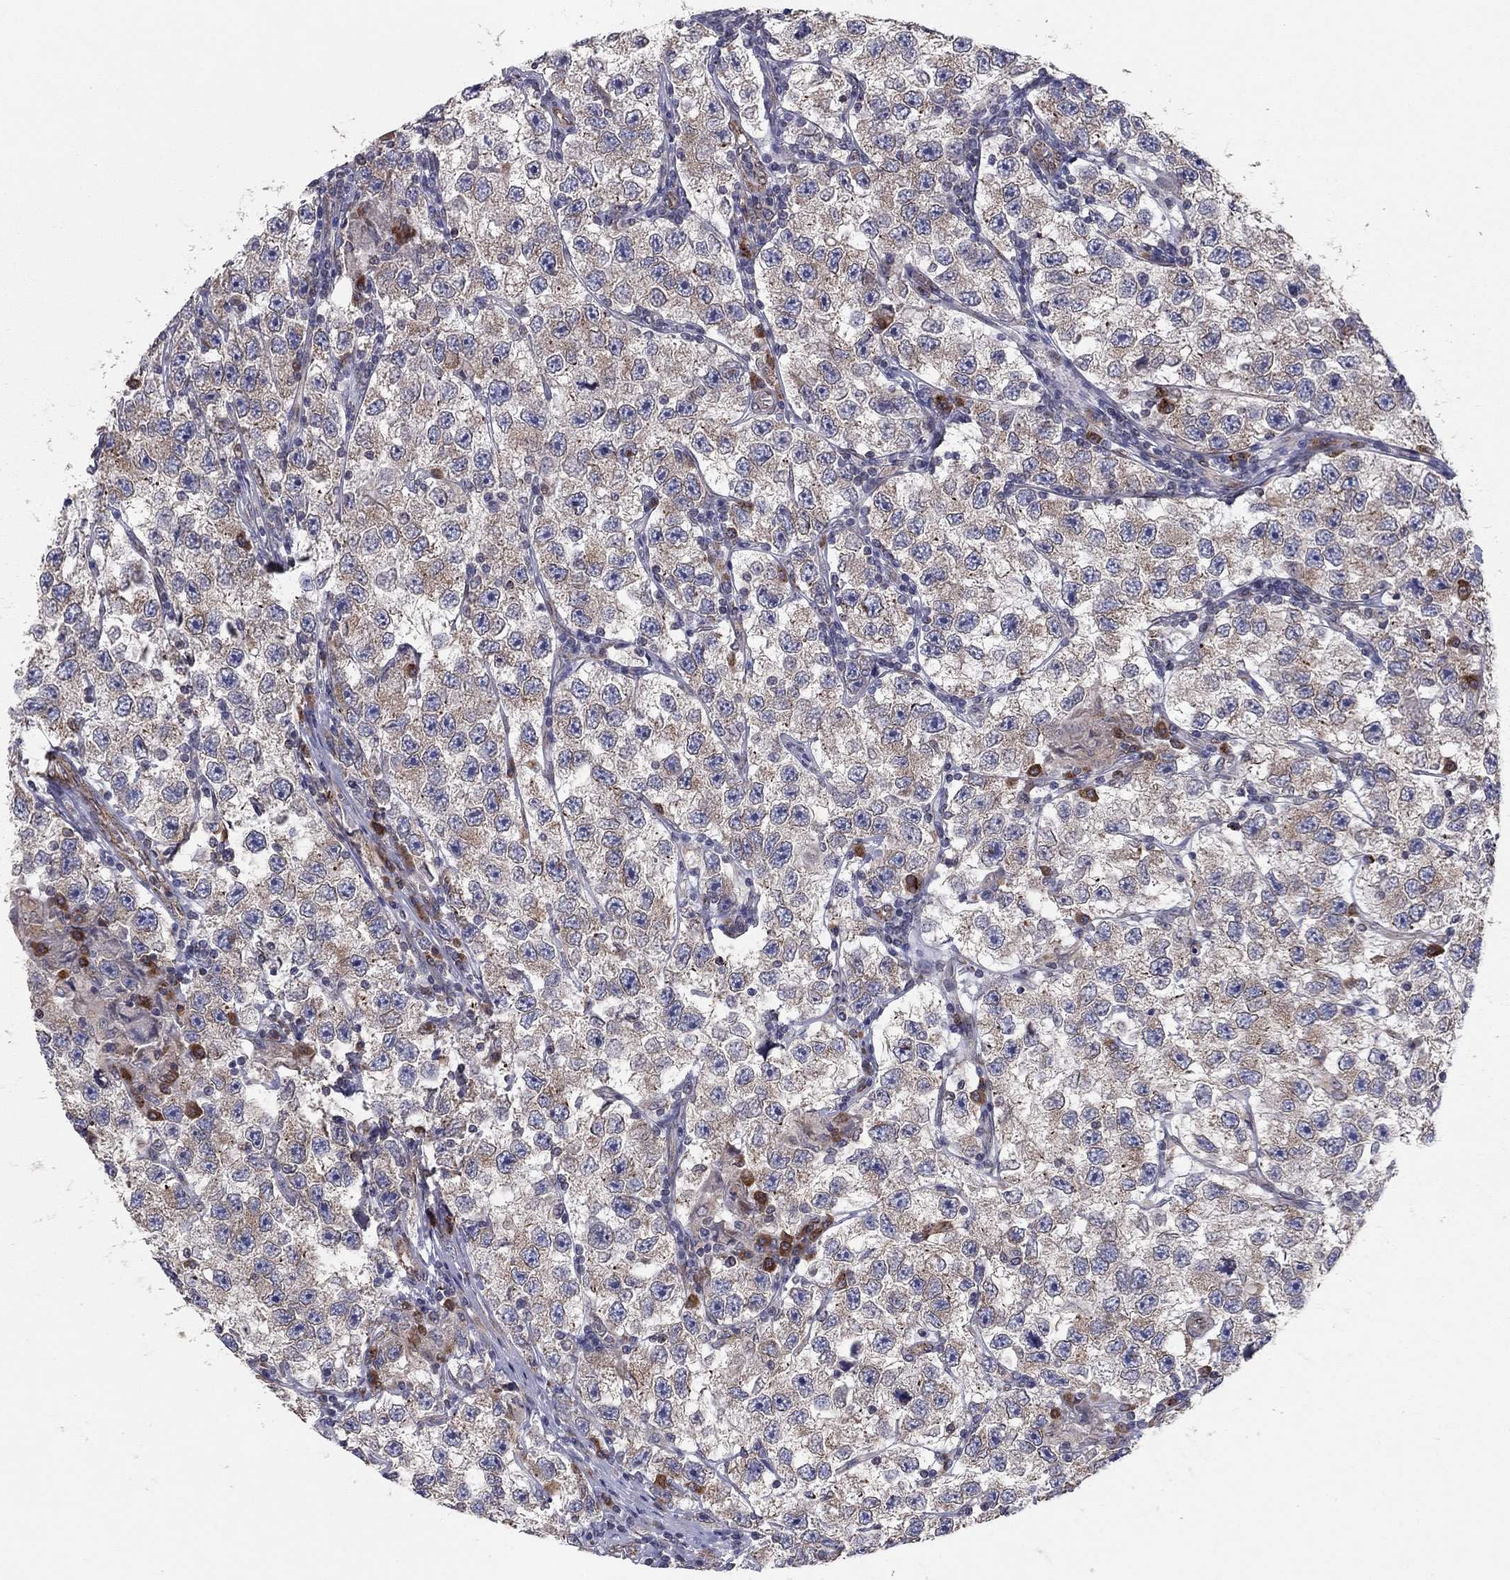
{"staining": {"intensity": "moderate", "quantity": "<25%", "location": "cytoplasmic/membranous"}, "tissue": "testis cancer", "cell_type": "Tumor cells", "image_type": "cancer", "snomed": [{"axis": "morphology", "description": "Seminoma, NOS"}, {"axis": "topography", "description": "Testis"}], "caption": "IHC image of human testis seminoma stained for a protein (brown), which demonstrates low levels of moderate cytoplasmic/membranous expression in about <25% of tumor cells.", "gene": "YIF1A", "patient": {"sex": "male", "age": 26}}